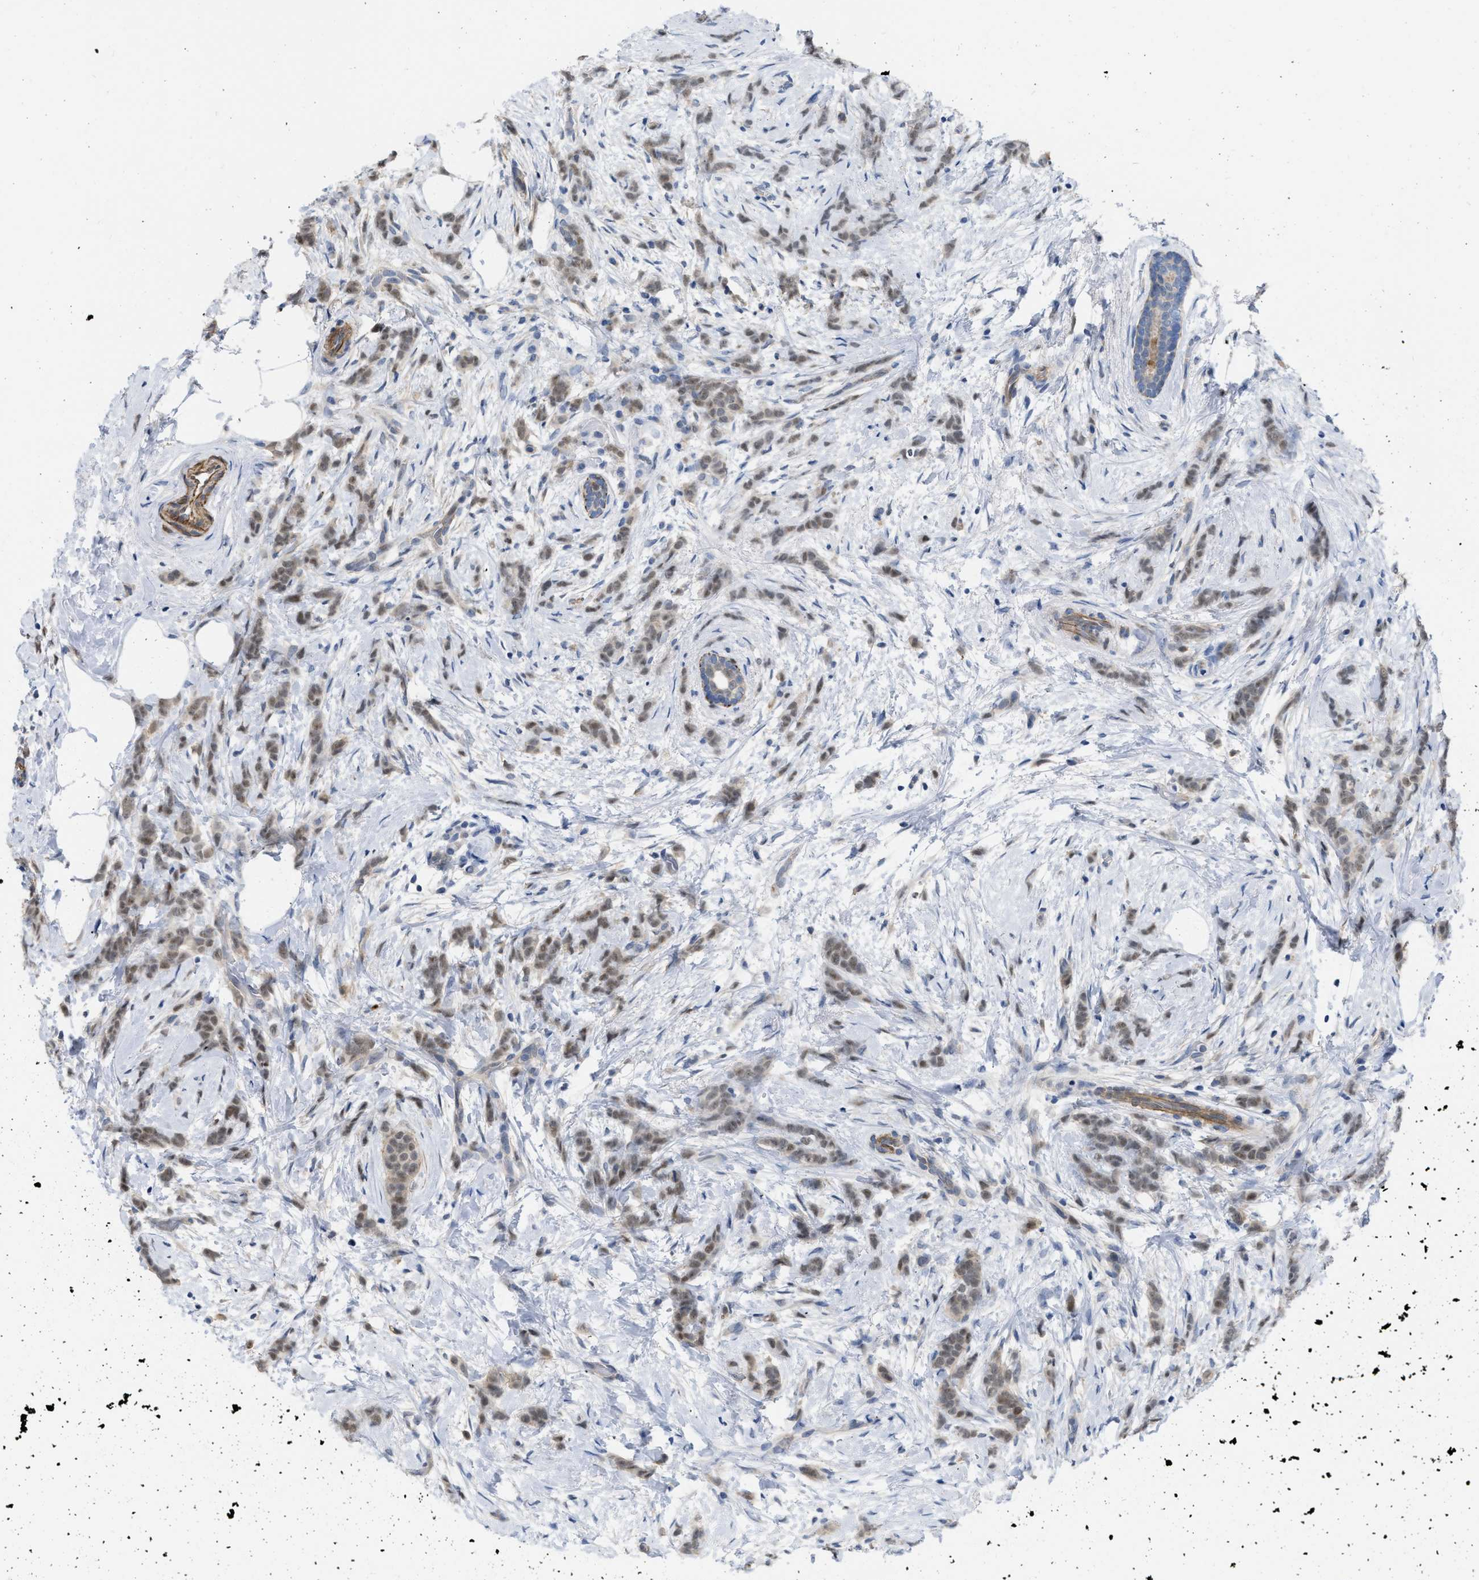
{"staining": {"intensity": "weak", "quantity": ">75%", "location": "nuclear"}, "tissue": "breast cancer", "cell_type": "Tumor cells", "image_type": "cancer", "snomed": [{"axis": "morphology", "description": "Lobular carcinoma, in situ"}, {"axis": "morphology", "description": "Lobular carcinoma"}, {"axis": "topography", "description": "Breast"}], "caption": "An image showing weak nuclear positivity in approximately >75% of tumor cells in breast cancer, as visualized by brown immunohistochemical staining.", "gene": "NAPEPLD", "patient": {"sex": "female", "age": 41}}